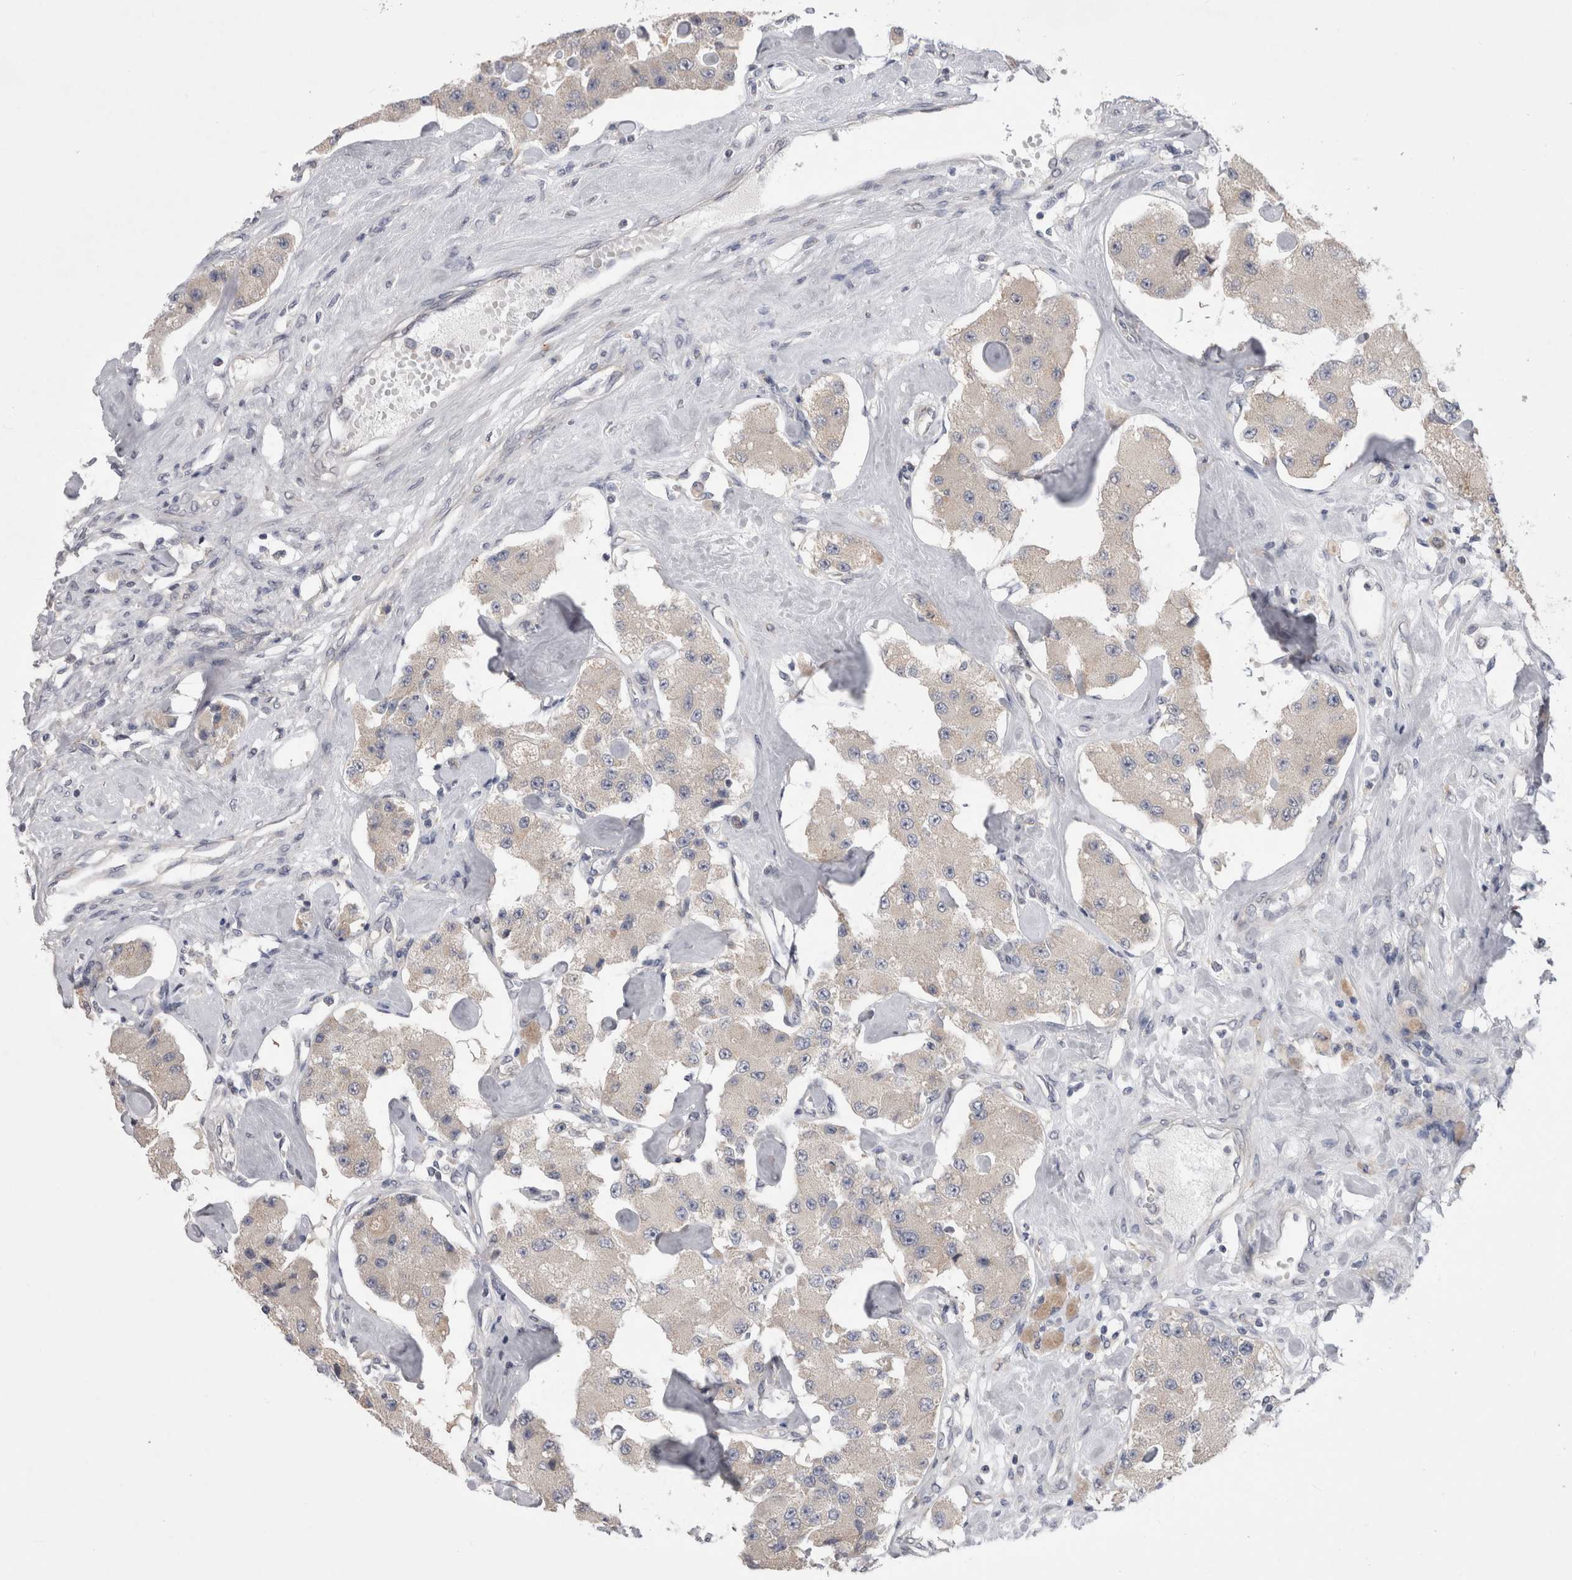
{"staining": {"intensity": "negative", "quantity": "none", "location": "none"}, "tissue": "carcinoid", "cell_type": "Tumor cells", "image_type": "cancer", "snomed": [{"axis": "morphology", "description": "Carcinoid, malignant, NOS"}, {"axis": "topography", "description": "Pancreas"}], "caption": "IHC photomicrograph of human malignant carcinoid stained for a protein (brown), which displays no expression in tumor cells.", "gene": "ARHGAP29", "patient": {"sex": "male", "age": 41}}